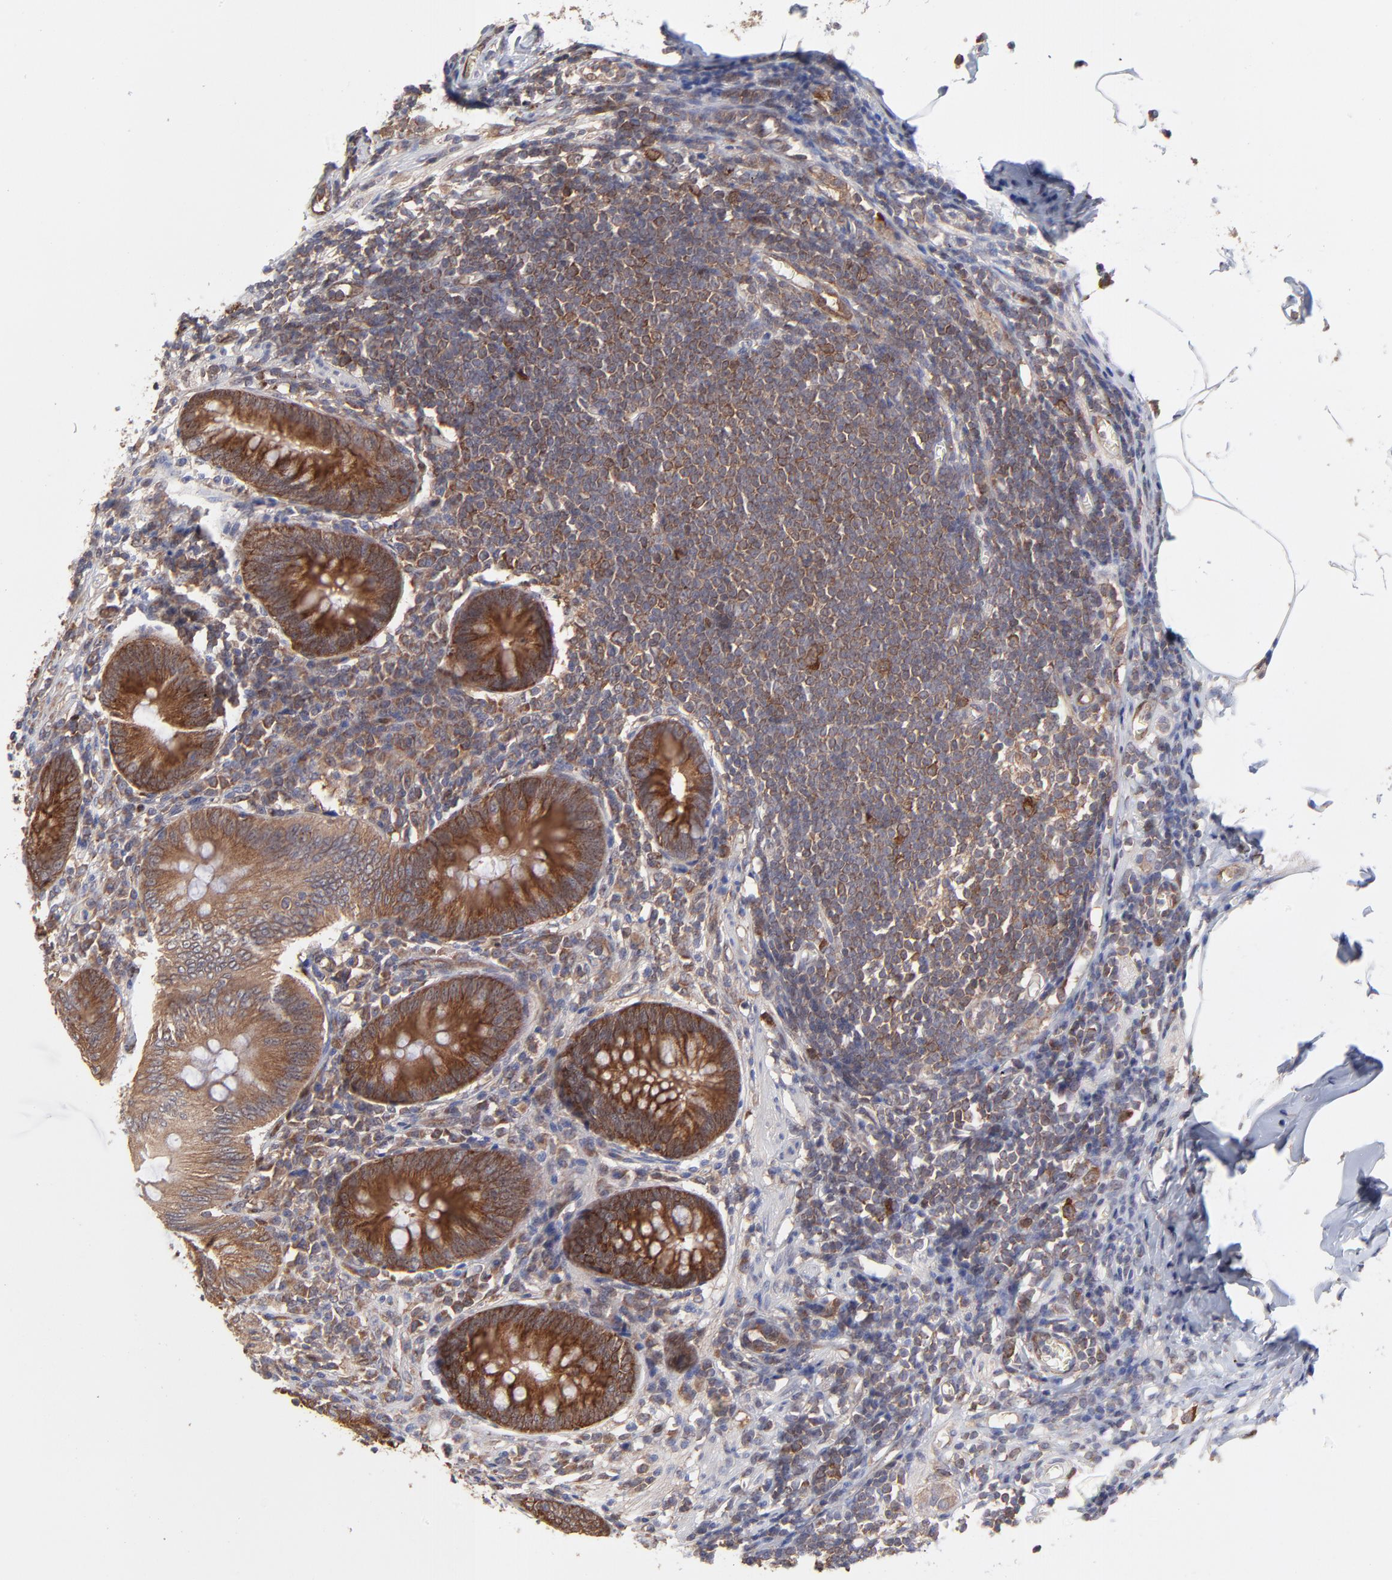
{"staining": {"intensity": "strong", "quantity": ">75%", "location": "cytoplasmic/membranous"}, "tissue": "appendix", "cell_type": "Glandular cells", "image_type": "normal", "snomed": [{"axis": "morphology", "description": "Normal tissue, NOS"}, {"axis": "morphology", "description": "Inflammation, NOS"}, {"axis": "topography", "description": "Appendix"}], "caption": "A high amount of strong cytoplasmic/membranous staining is seen in about >75% of glandular cells in unremarkable appendix. (brown staining indicates protein expression, while blue staining denotes nuclei).", "gene": "GART", "patient": {"sex": "male", "age": 46}}